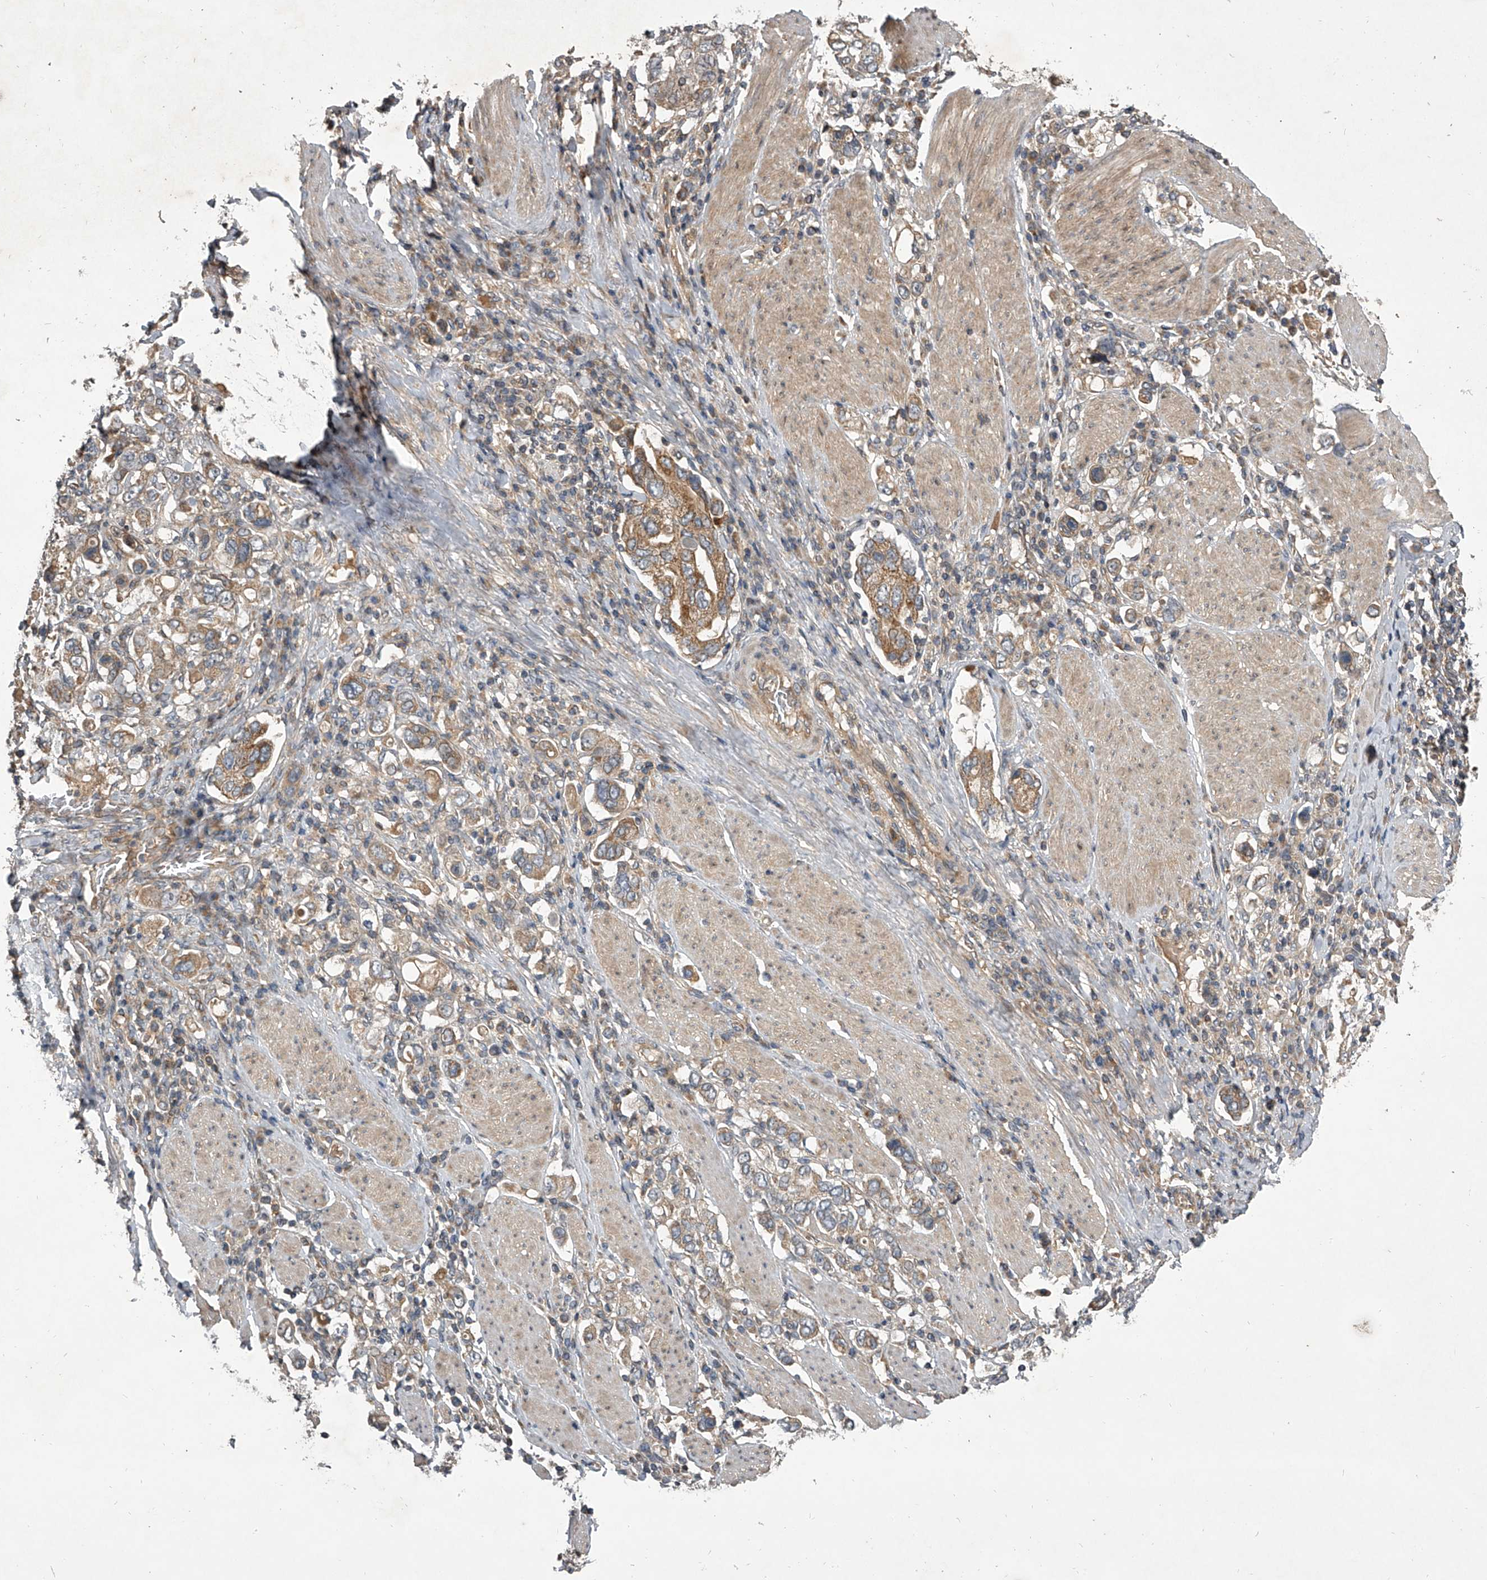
{"staining": {"intensity": "moderate", "quantity": ">75%", "location": "cytoplasmic/membranous"}, "tissue": "stomach cancer", "cell_type": "Tumor cells", "image_type": "cancer", "snomed": [{"axis": "morphology", "description": "Adenocarcinoma, NOS"}, {"axis": "topography", "description": "Stomach, upper"}], "caption": "Immunohistochemistry staining of adenocarcinoma (stomach), which reveals medium levels of moderate cytoplasmic/membranous positivity in approximately >75% of tumor cells indicating moderate cytoplasmic/membranous protein staining. The staining was performed using DAB (3,3'-diaminobenzidine) (brown) for protein detection and nuclei were counterstained in hematoxylin (blue).", "gene": "NFS1", "patient": {"sex": "male", "age": 62}}